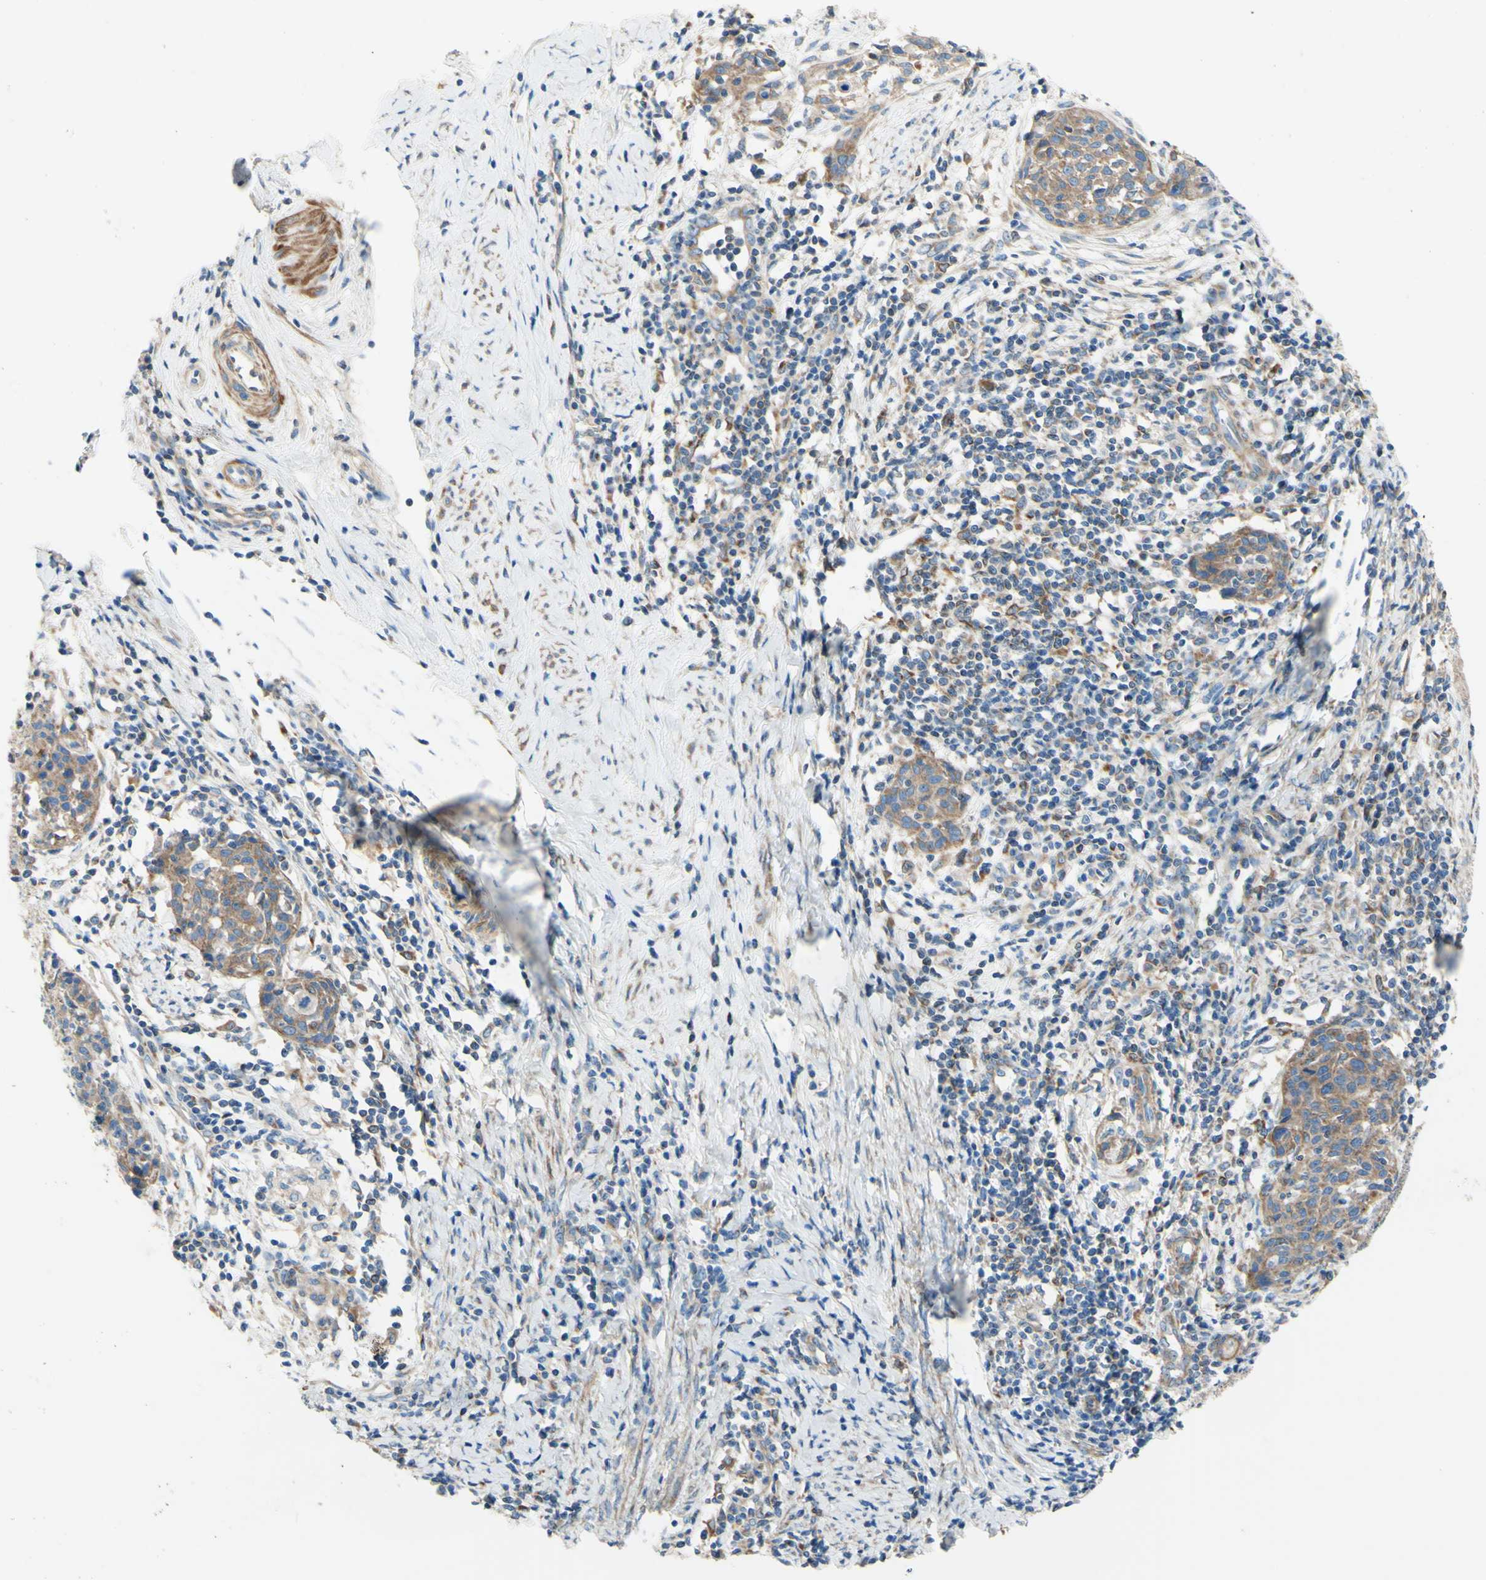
{"staining": {"intensity": "moderate", "quantity": "25%-75%", "location": "cytoplasmic/membranous"}, "tissue": "cervical cancer", "cell_type": "Tumor cells", "image_type": "cancer", "snomed": [{"axis": "morphology", "description": "Squamous cell carcinoma, NOS"}, {"axis": "topography", "description": "Cervix"}], "caption": "Protein expression analysis of human cervical squamous cell carcinoma reveals moderate cytoplasmic/membranous staining in about 25%-75% of tumor cells. Using DAB (3,3'-diaminobenzidine) (brown) and hematoxylin (blue) stains, captured at high magnification using brightfield microscopy.", "gene": "RETREG2", "patient": {"sex": "female", "age": 38}}